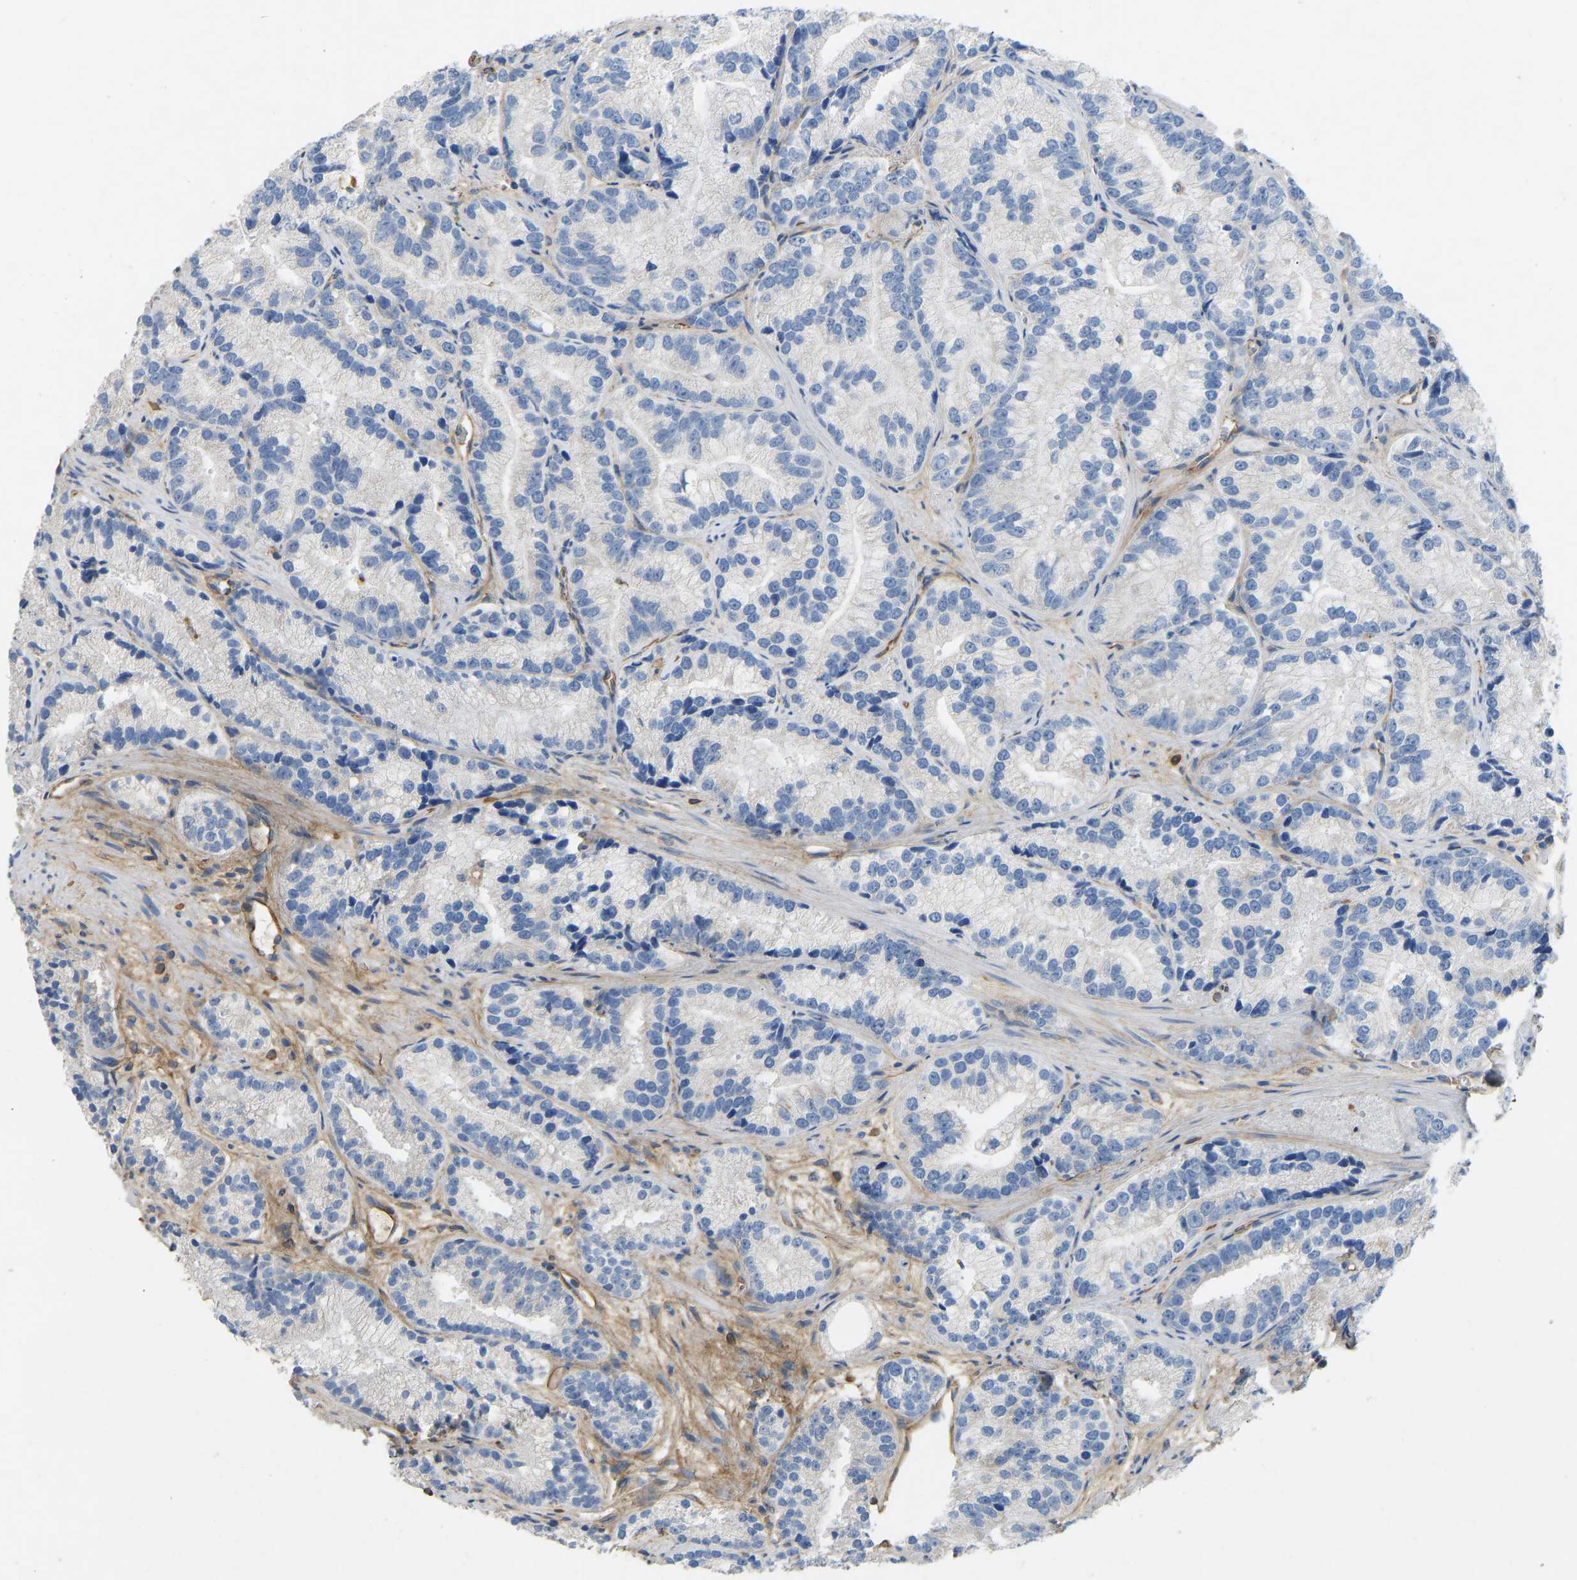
{"staining": {"intensity": "negative", "quantity": "none", "location": "none"}, "tissue": "prostate cancer", "cell_type": "Tumor cells", "image_type": "cancer", "snomed": [{"axis": "morphology", "description": "Adenocarcinoma, Low grade"}, {"axis": "topography", "description": "Prostate"}], "caption": "A high-resolution micrograph shows immunohistochemistry (IHC) staining of prostate cancer, which shows no significant staining in tumor cells. (Brightfield microscopy of DAB (3,3'-diaminobenzidine) immunohistochemistry at high magnification).", "gene": "TECTA", "patient": {"sex": "male", "age": 89}}